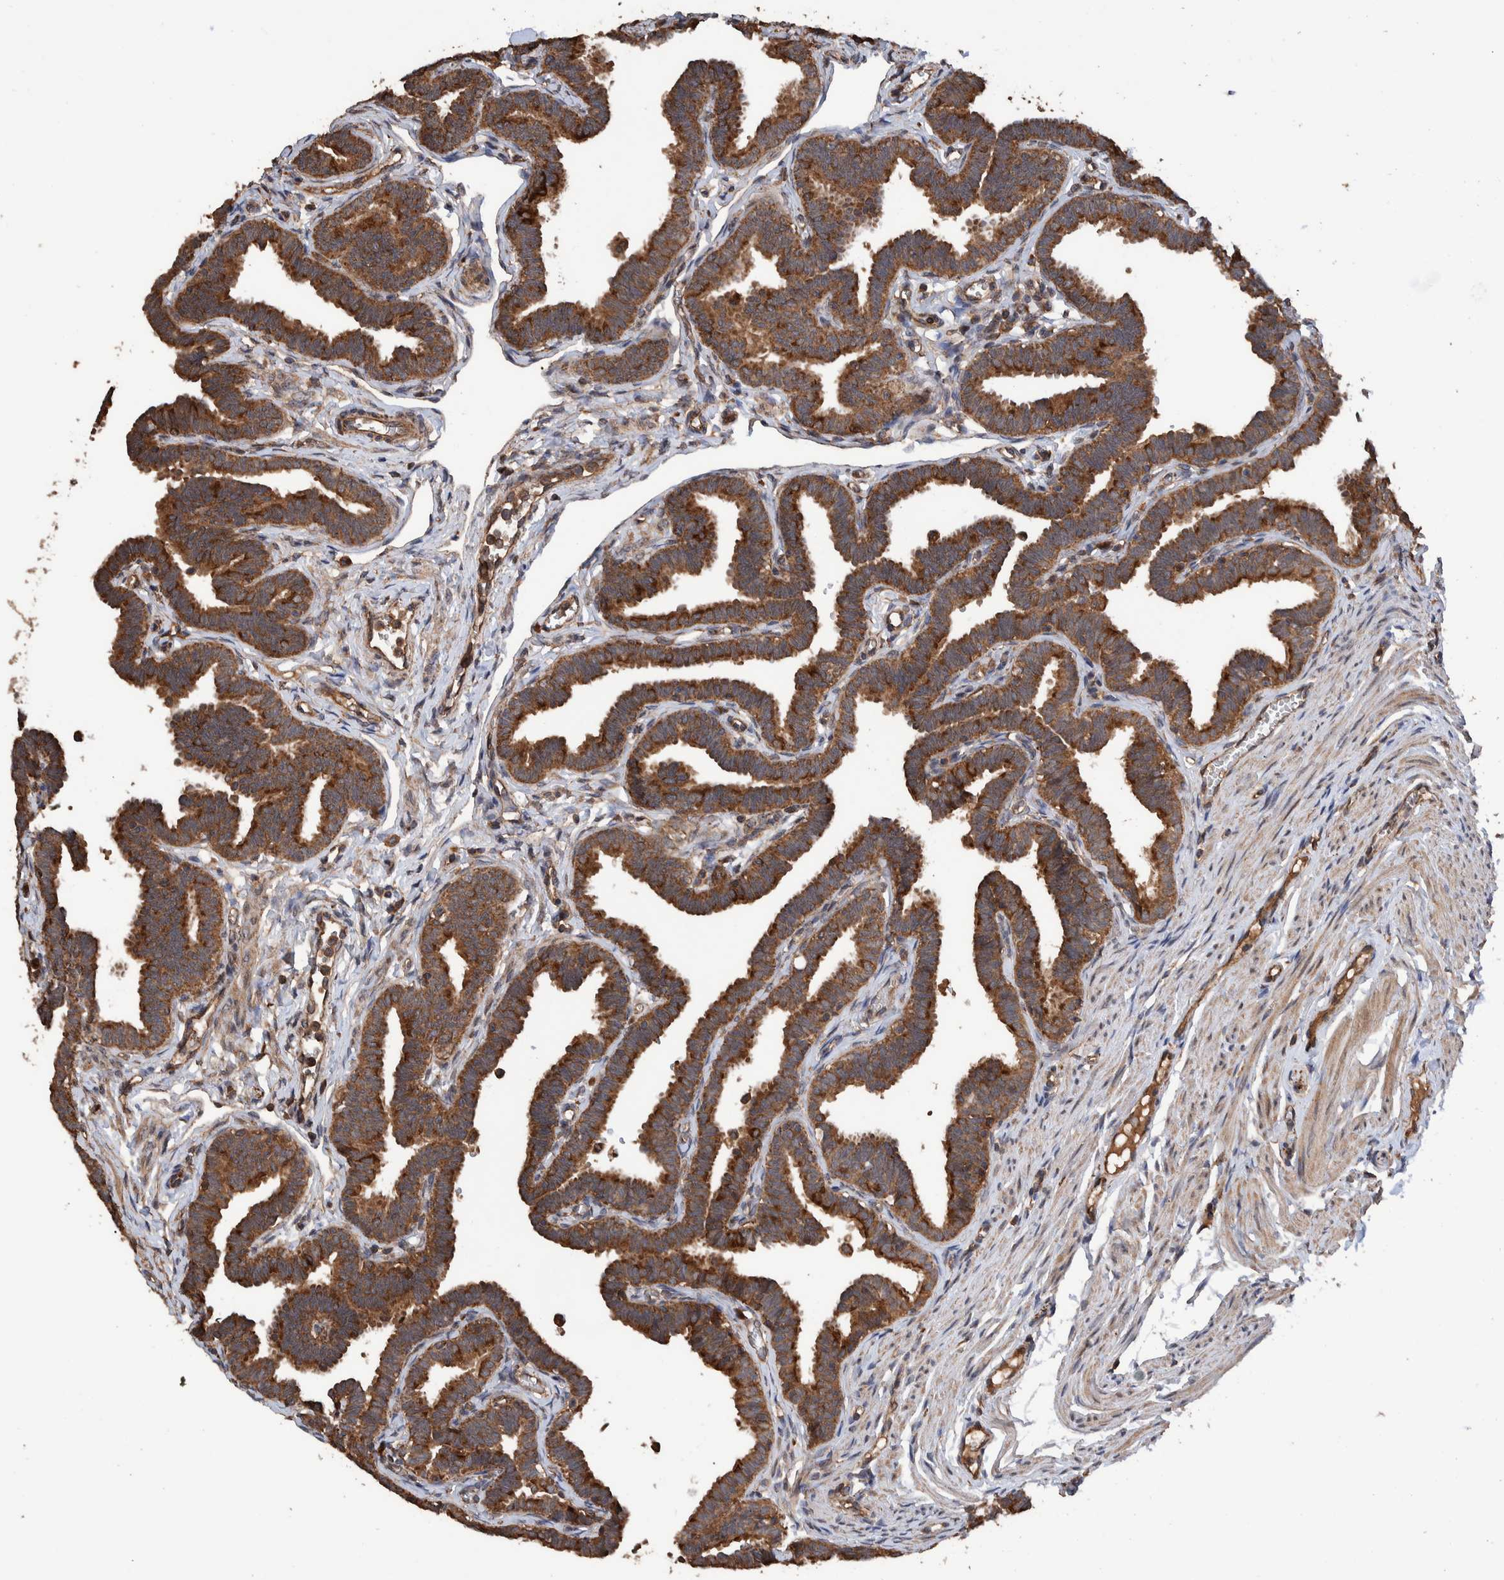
{"staining": {"intensity": "strong", "quantity": ">75%", "location": "cytoplasmic/membranous"}, "tissue": "fallopian tube", "cell_type": "Glandular cells", "image_type": "normal", "snomed": [{"axis": "morphology", "description": "Normal tissue, NOS"}, {"axis": "topography", "description": "Fallopian tube"}, {"axis": "topography", "description": "Ovary"}], "caption": "A micrograph of fallopian tube stained for a protein reveals strong cytoplasmic/membranous brown staining in glandular cells.", "gene": "ENSG00000251537", "patient": {"sex": "female", "age": 23}}